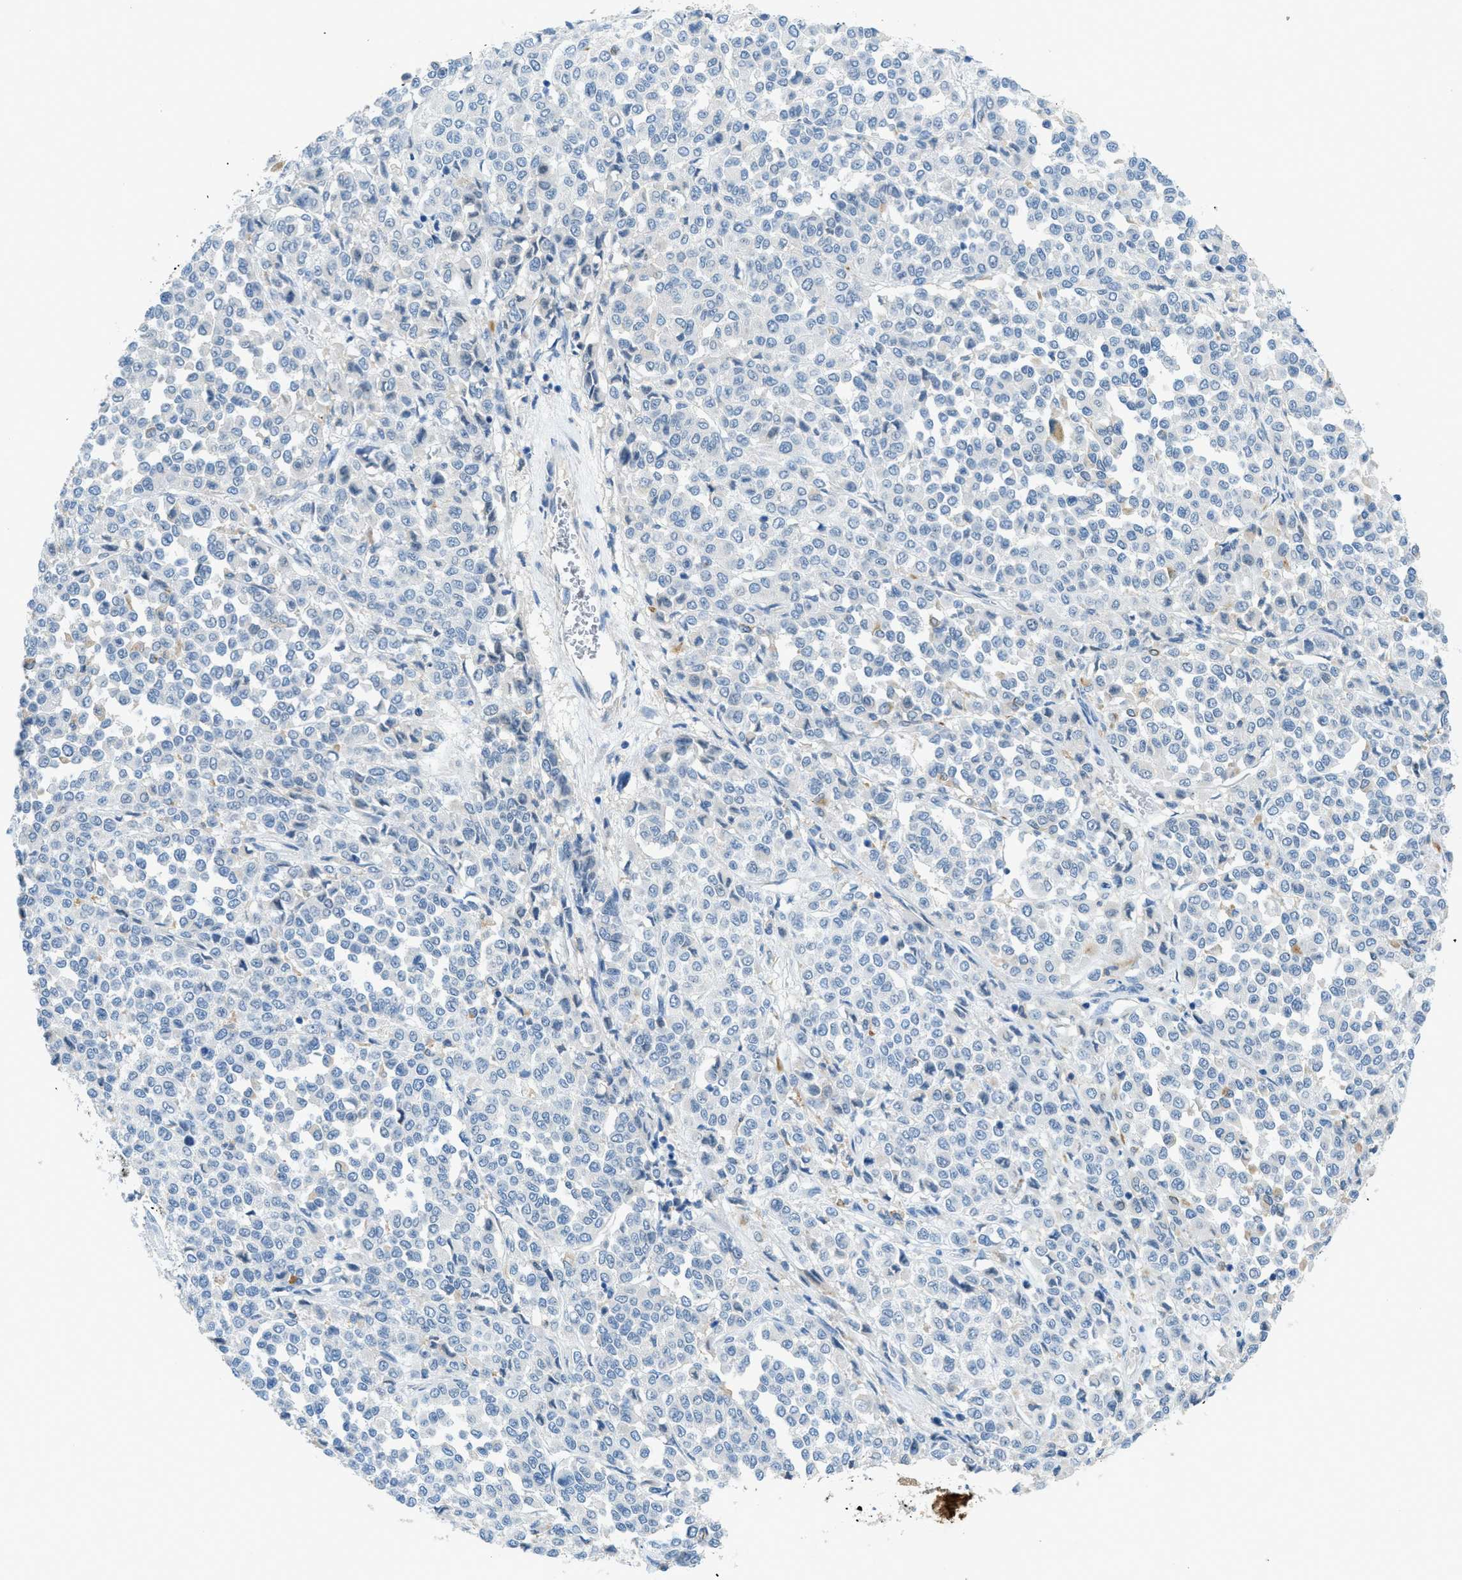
{"staining": {"intensity": "negative", "quantity": "none", "location": "none"}, "tissue": "melanoma", "cell_type": "Tumor cells", "image_type": "cancer", "snomed": [{"axis": "morphology", "description": "Malignant melanoma, Metastatic site"}, {"axis": "topography", "description": "Pancreas"}], "caption": "Immunohistochemistry micrograph of malignant melanoma (metastatic site) stained for a protein (brown), which exhibits no expression in tumor cells. Brightfield microscopy of IHC stained with DAB (3,3'-diaminobenzidine) (brown) and hematoxylin (blue), captured at high magnification.", "gene": "KLHL8", "patient": {"sex": "female", "age": 30}}